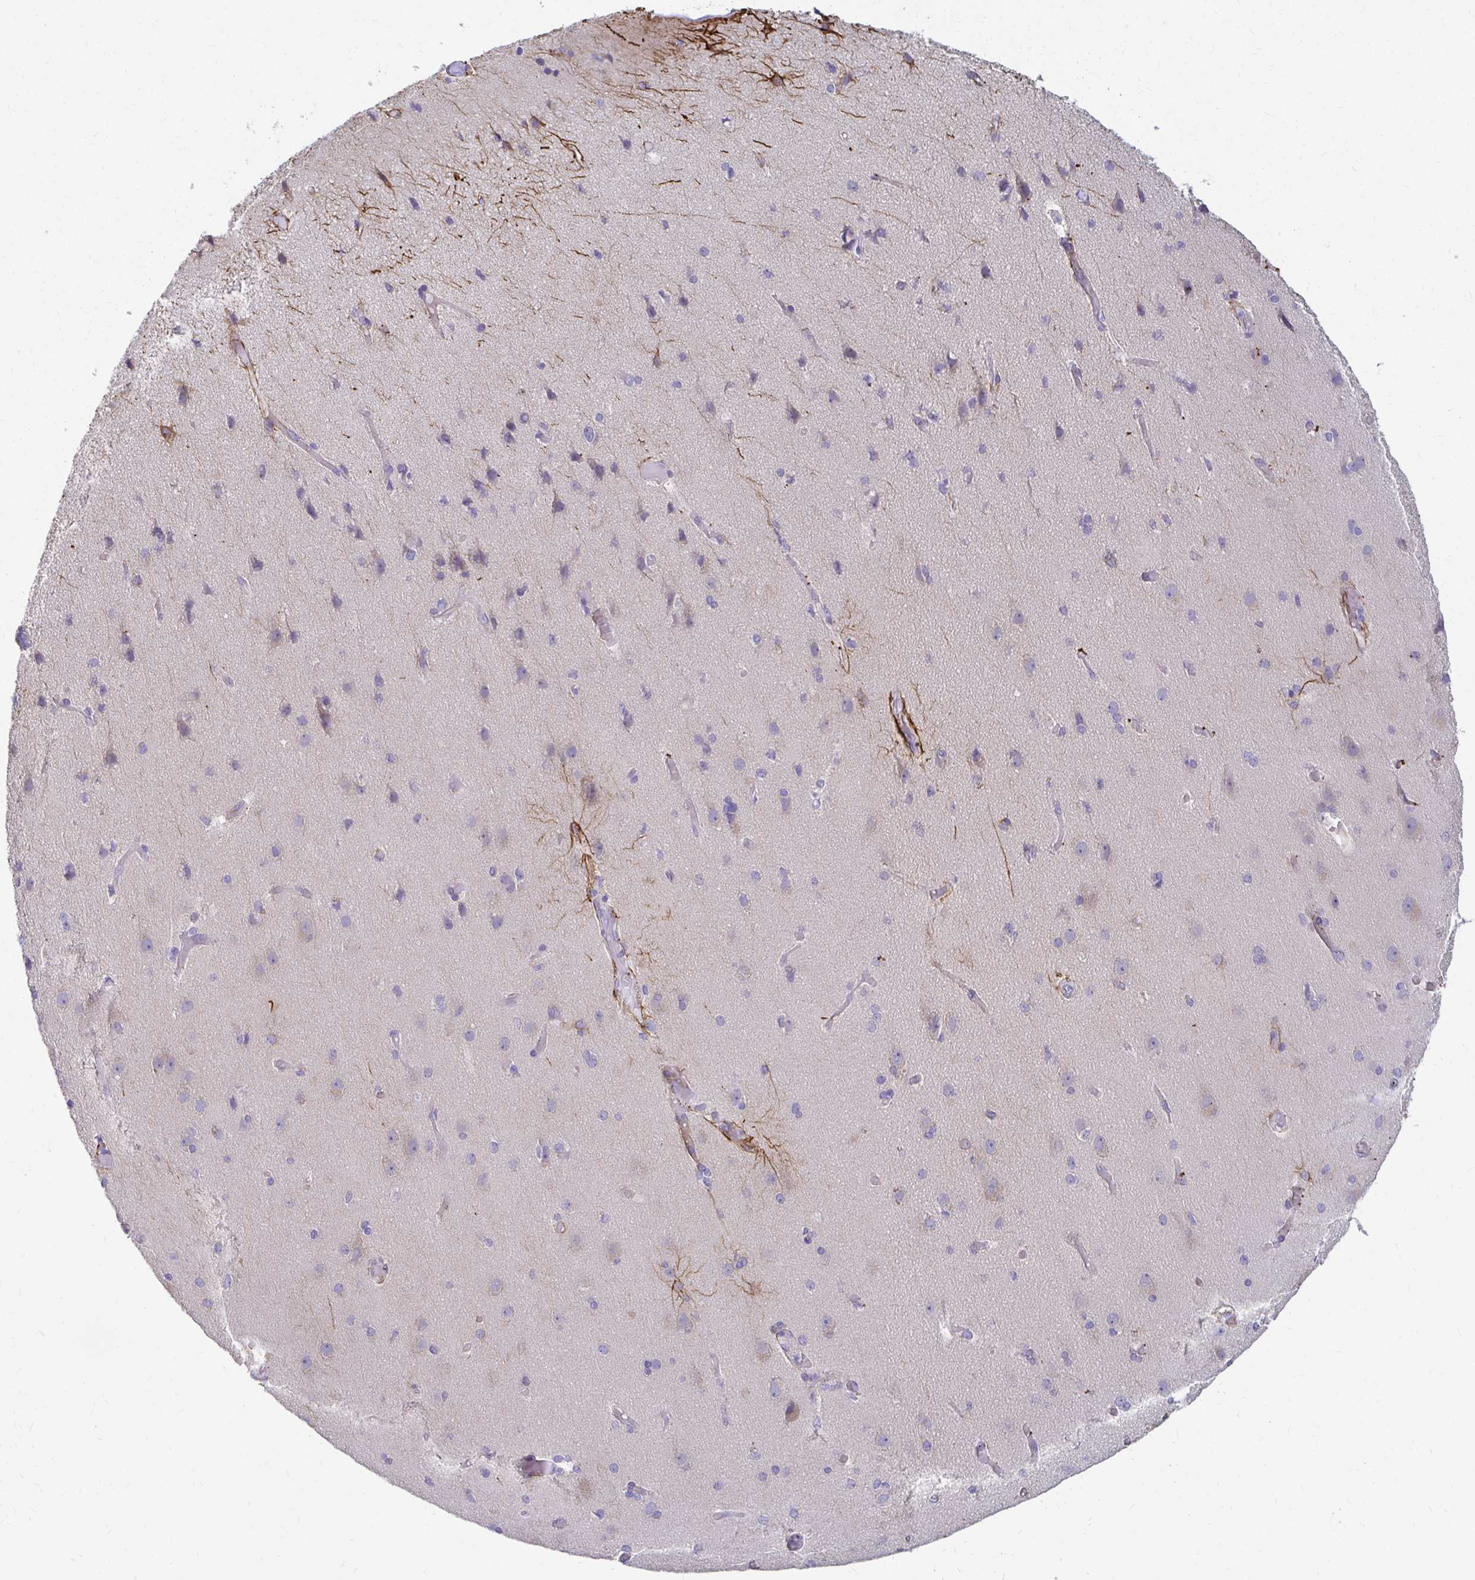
{"staining": {"intensity": "negative", "quantity": "none", "location": "none"}, "tissue": "cerebral cortex", "cell_type": "Endothelial cells", "image_type": "normal", "snomed": [{"axis": "morphology", "description": "Normal tissue, NOS"}, {"axis": "morphology", "description": "Glioma, malignant, High grade"}, {"axis": "topography", "description": "Cerebral cortex"}], "caption": "IHC micrograph of benign cerebral cortex: human cerebral cortex stained with DAB (3,3'-diaminobenzidine) reveals no significant protein staining in endothelial cells. (Brightfield microscopy of DAB (3,3'-diaminobenzidine) immunohistochemistry at high magnification).", "gene": "C19orf81", "patient": {"sex": "male", "age": 71}}